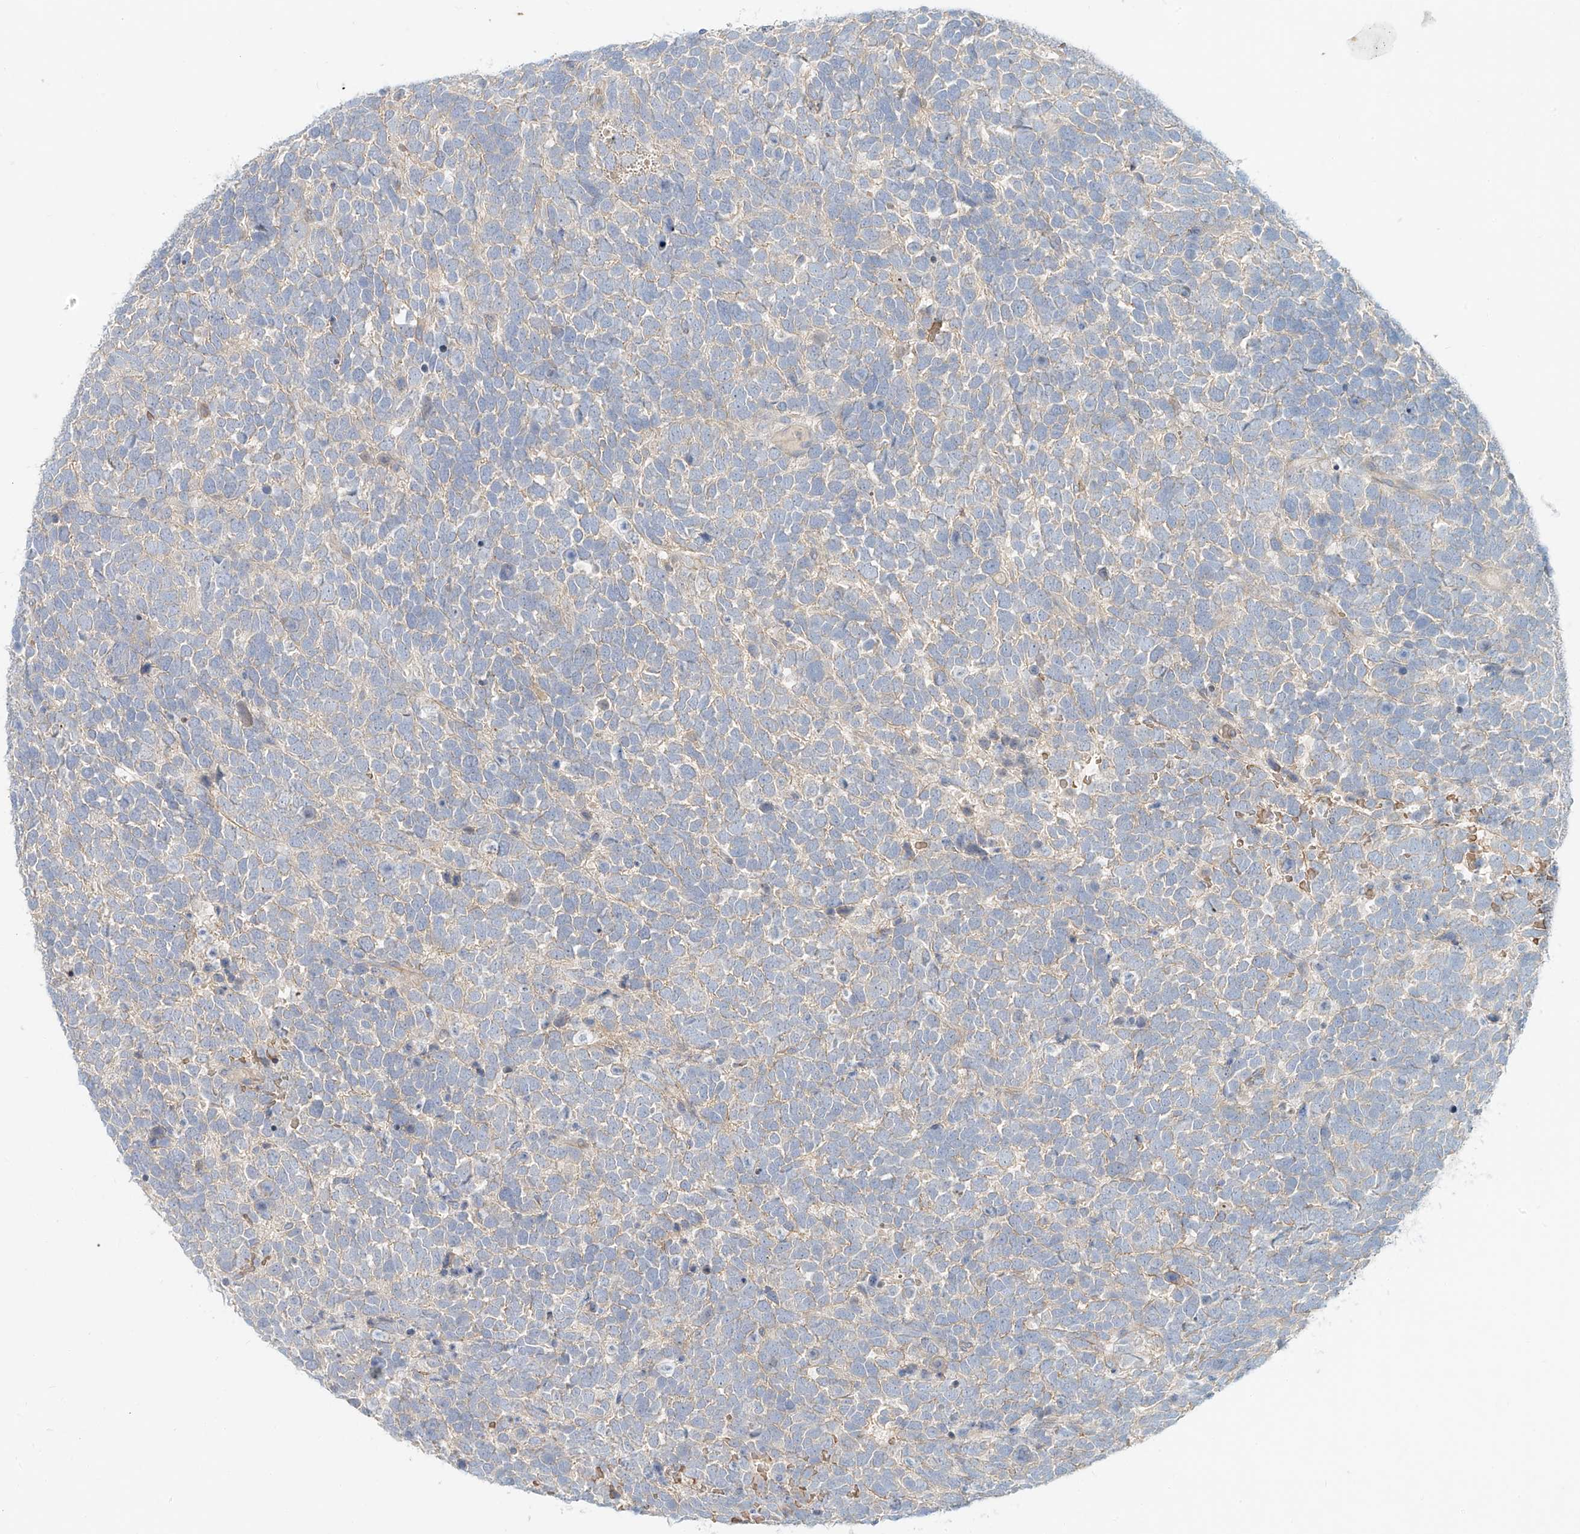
{"staining": {"intensity": "negative", "quantity": "none", "location": "none"}, "tissue": "urothelial cancer", "cell_type": "Tumor cells", "image_type": "cancer", "snomed": [{"axis": "morphology", "description": "Urothelial carcinoma, High grade"}, {"axis": "topography", "description": "Urinary bladder"}], "caption": "Human urothelial carcinoma (high-grade) stained for a protein using immunohistochemistry demonstrates no expression in tumor cells.", "gene": "SYTL3", "patient": {"sex": "female", "age": 82}}